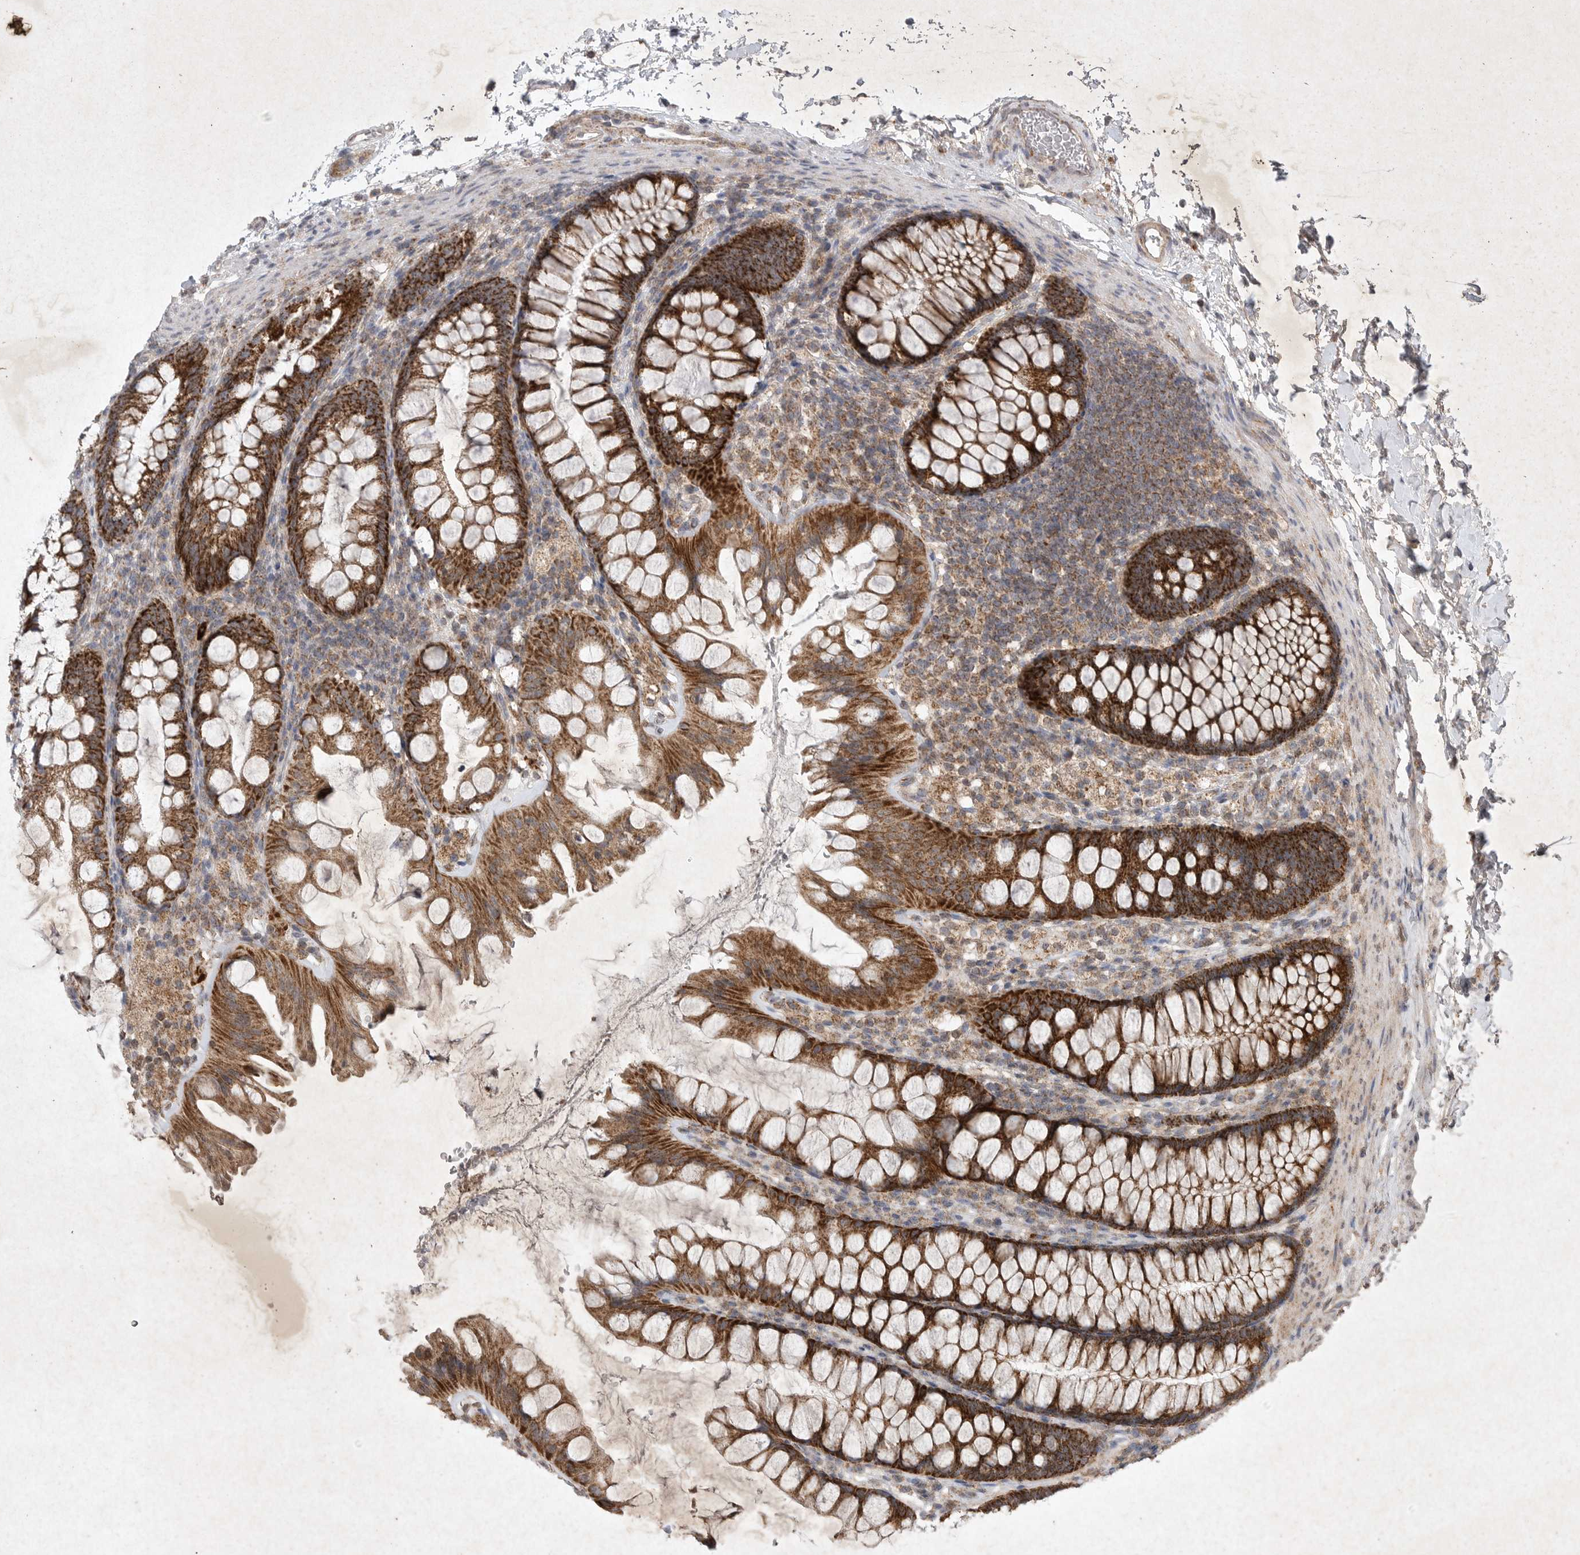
{"staining": {"intensity": "weak", "quantity": ">75%", "location": "cytoplasmic/membranous"}, "tissue": "colon", "cell_type": "Endothelial cells", "image_type": "normal", "snomed": [{"axis": "morphology", "description": "Normal tissue, NOS"}, {"axis": "topography", "description": "Colon"}], "caption": "Approximately >75% of endothelial cells in normal human colon display weak cytoplasmic/membranous protein positivity as visualized by brown immunohistochemical staining.", "gene": "DDR1", "patient": {"sex": "female", "age": 62}}